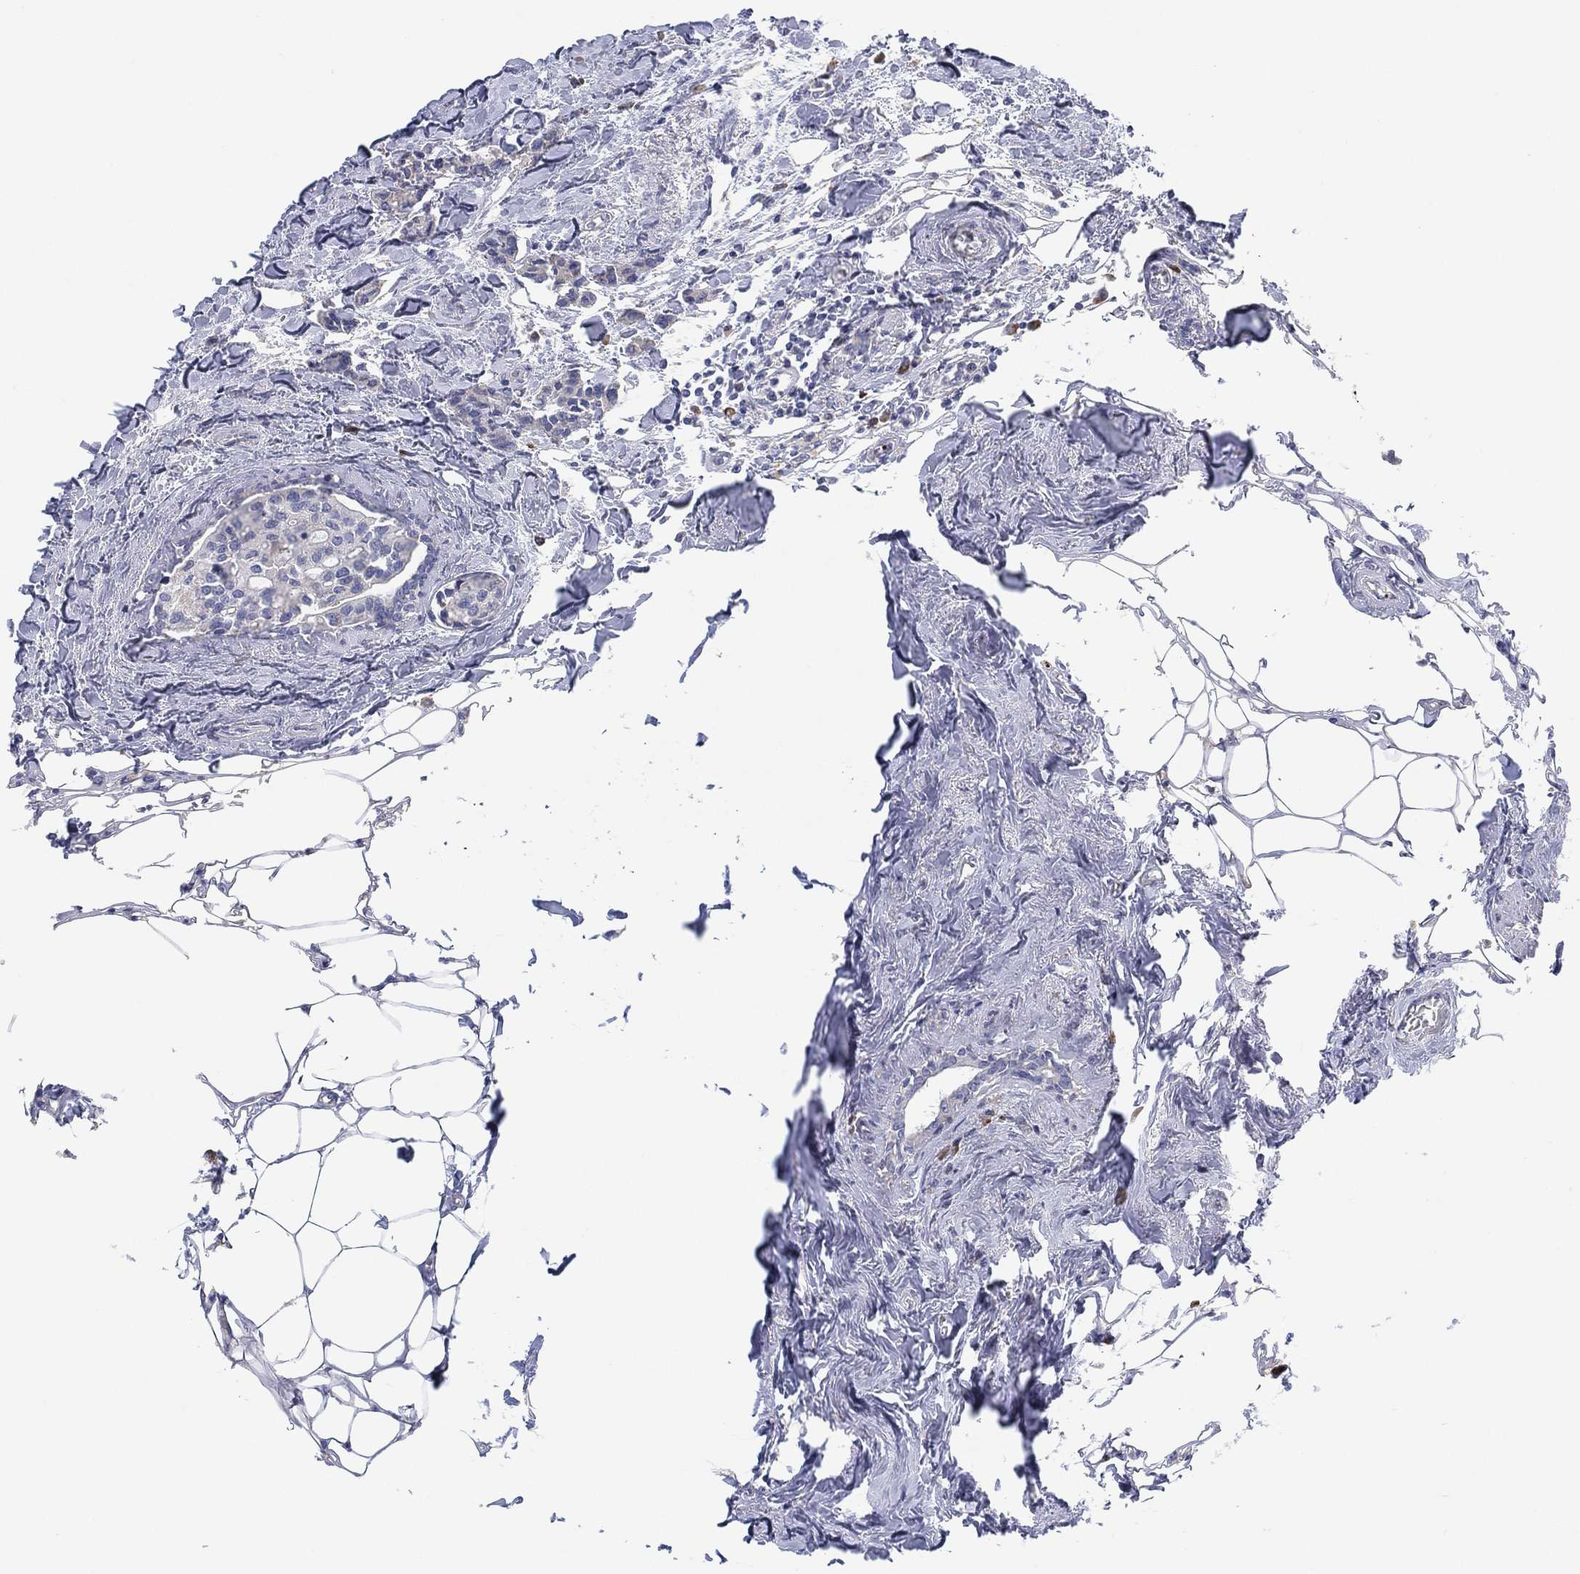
{"staining": {"intensity": "negative", "quantity": "none", "location": "none"}, "tissue": "breast cancer", "cell_type": "Tumor cells", "image_type": "cancer", "snomed": [{"axis": "morphology", "description": "Duct carcinoma"}, {"axis": "topography", "description": "Breast"}], "caption": "The micrograph demonstrates no significant expression in tumor cells of breast intraductal carcinoma.", "gene": "TMEM40", "patient": {"sex": "female", "age": 83}}